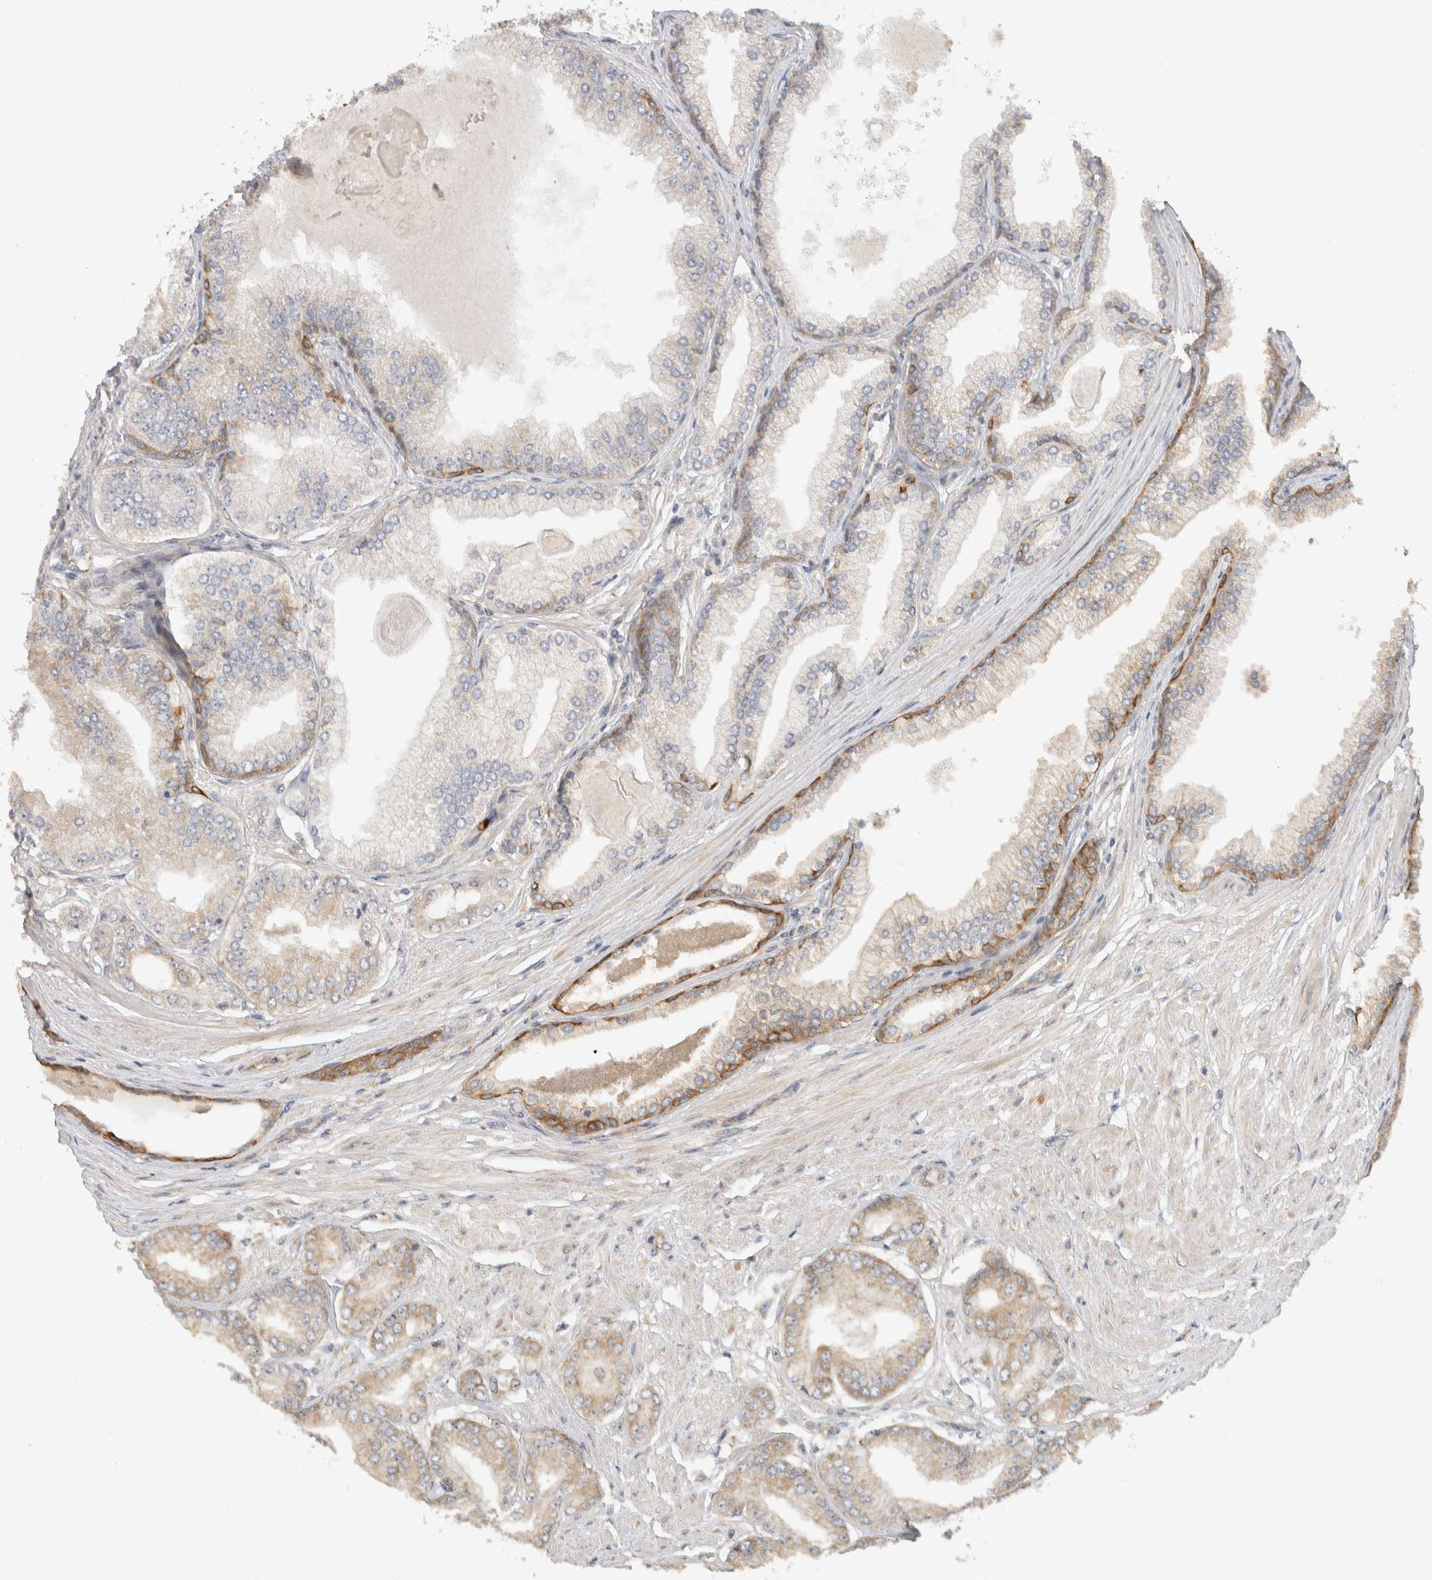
{"staining": {"intensity": "weak", "quantity": "<25%", "location": "cytoplasmic/membranous"}, "tissue": "prostate cancer", "cell_type": "Tumor cells", "image_type": "cancer", "snomed": [{"axis": "morphology", "description": "Adenocarcinoma, Low grade"}, {"axis": "topography", "description": "Prostate"}], "caption": "Prostate cancer stained for a protein using IHC reveals no staining tumor cells.", "gene": "PUM1", "patient": {"sex": "male", "age": 52}}